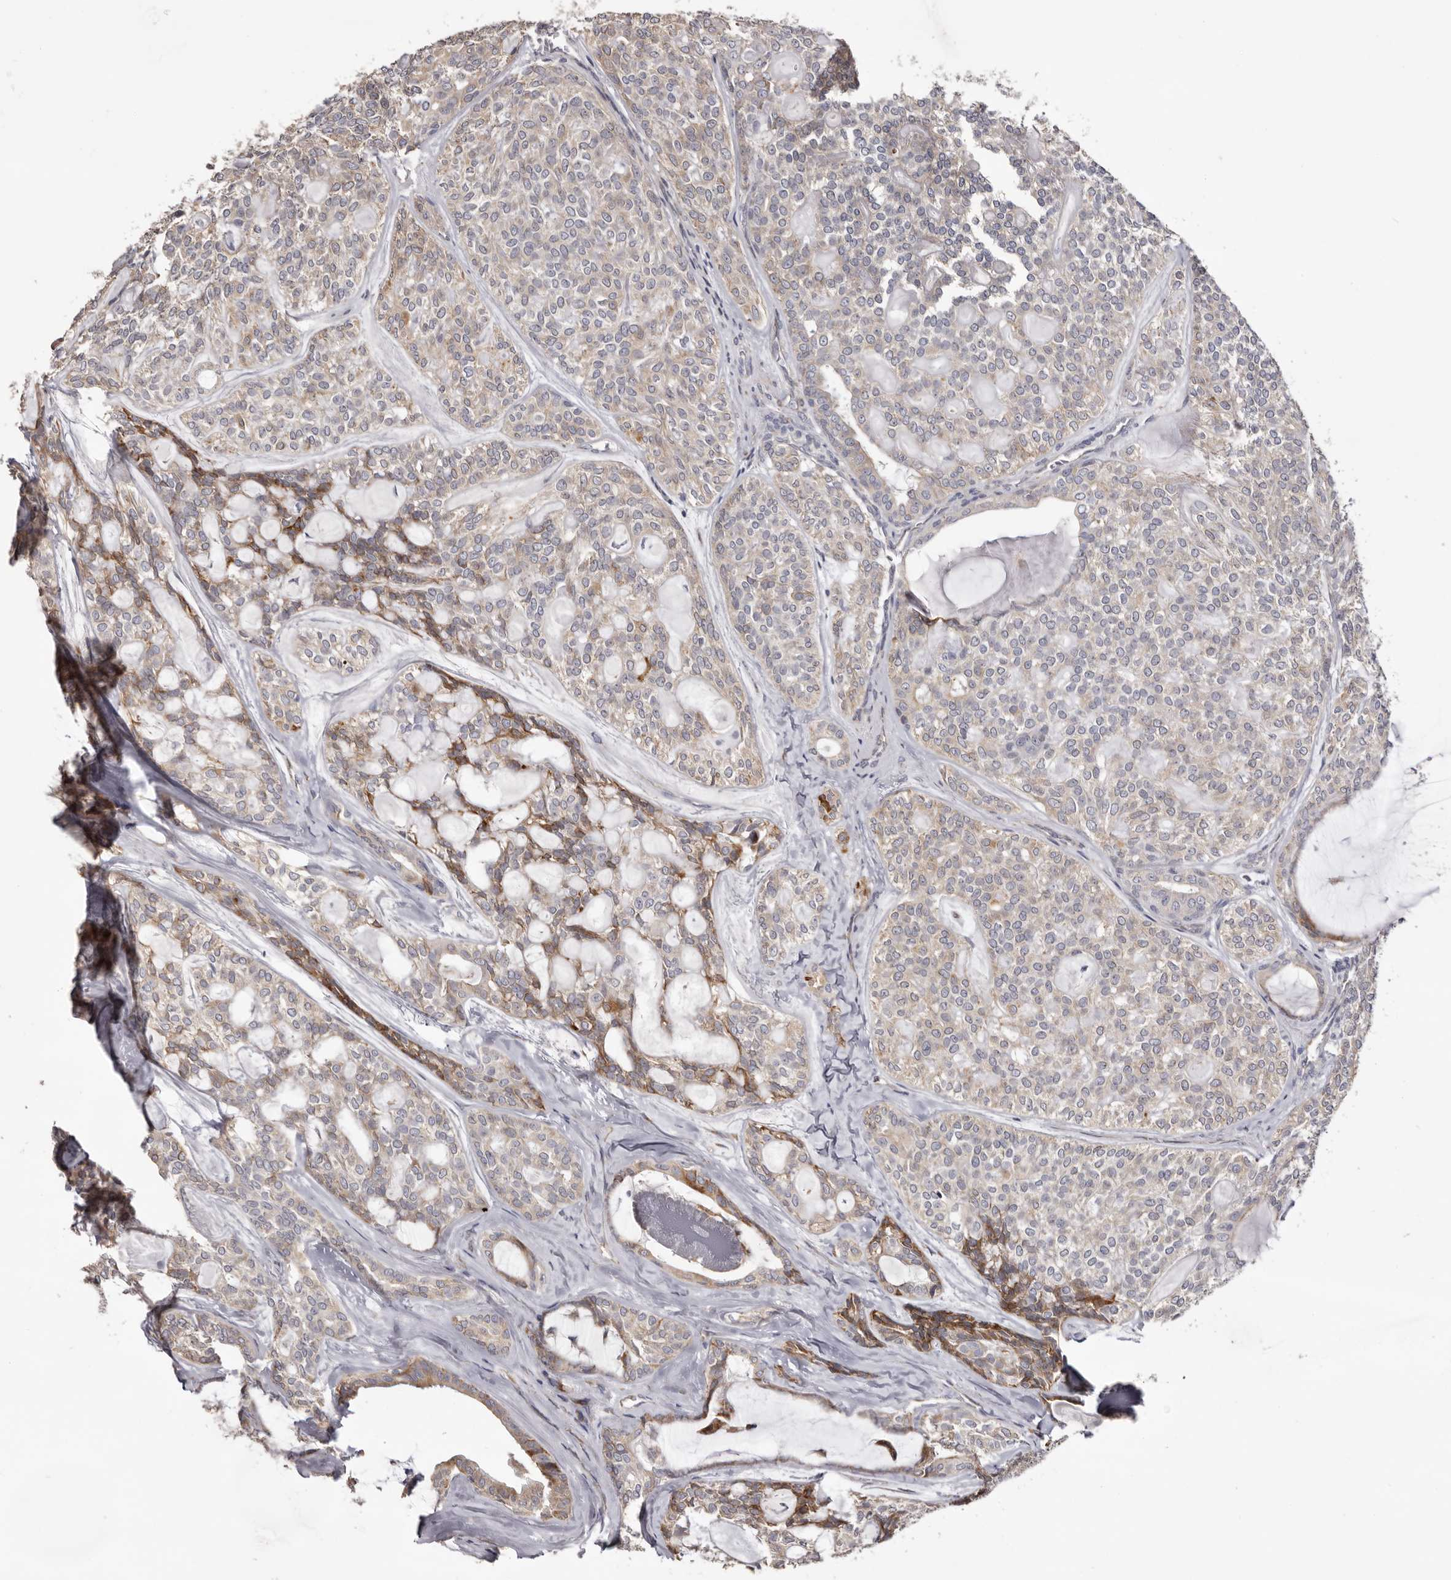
{"staining": {"intensity": "moderate", "quantity": "25%-75%", "location": "cytoplasmic/membranous"}, "tissue": "head and neck cancer", "cell_type": "Tumor cells", "image_type": "cancer", "snomed": [{"axis": "morphology", "description": "Adenocarcinoma, NOS"}, {"axis": "topography", "description": "Head-Neck"}], "caption": "An image of human head and neck adenocarcinoma stained for a protein reveals moderate cytoplasmic/membranous brown staining in tumor cells. (brown staining indicates protein expression, while blue staining denotes nuclei).", "gene": "PIGX", "patient": {"sex": "male", "age": 66}}